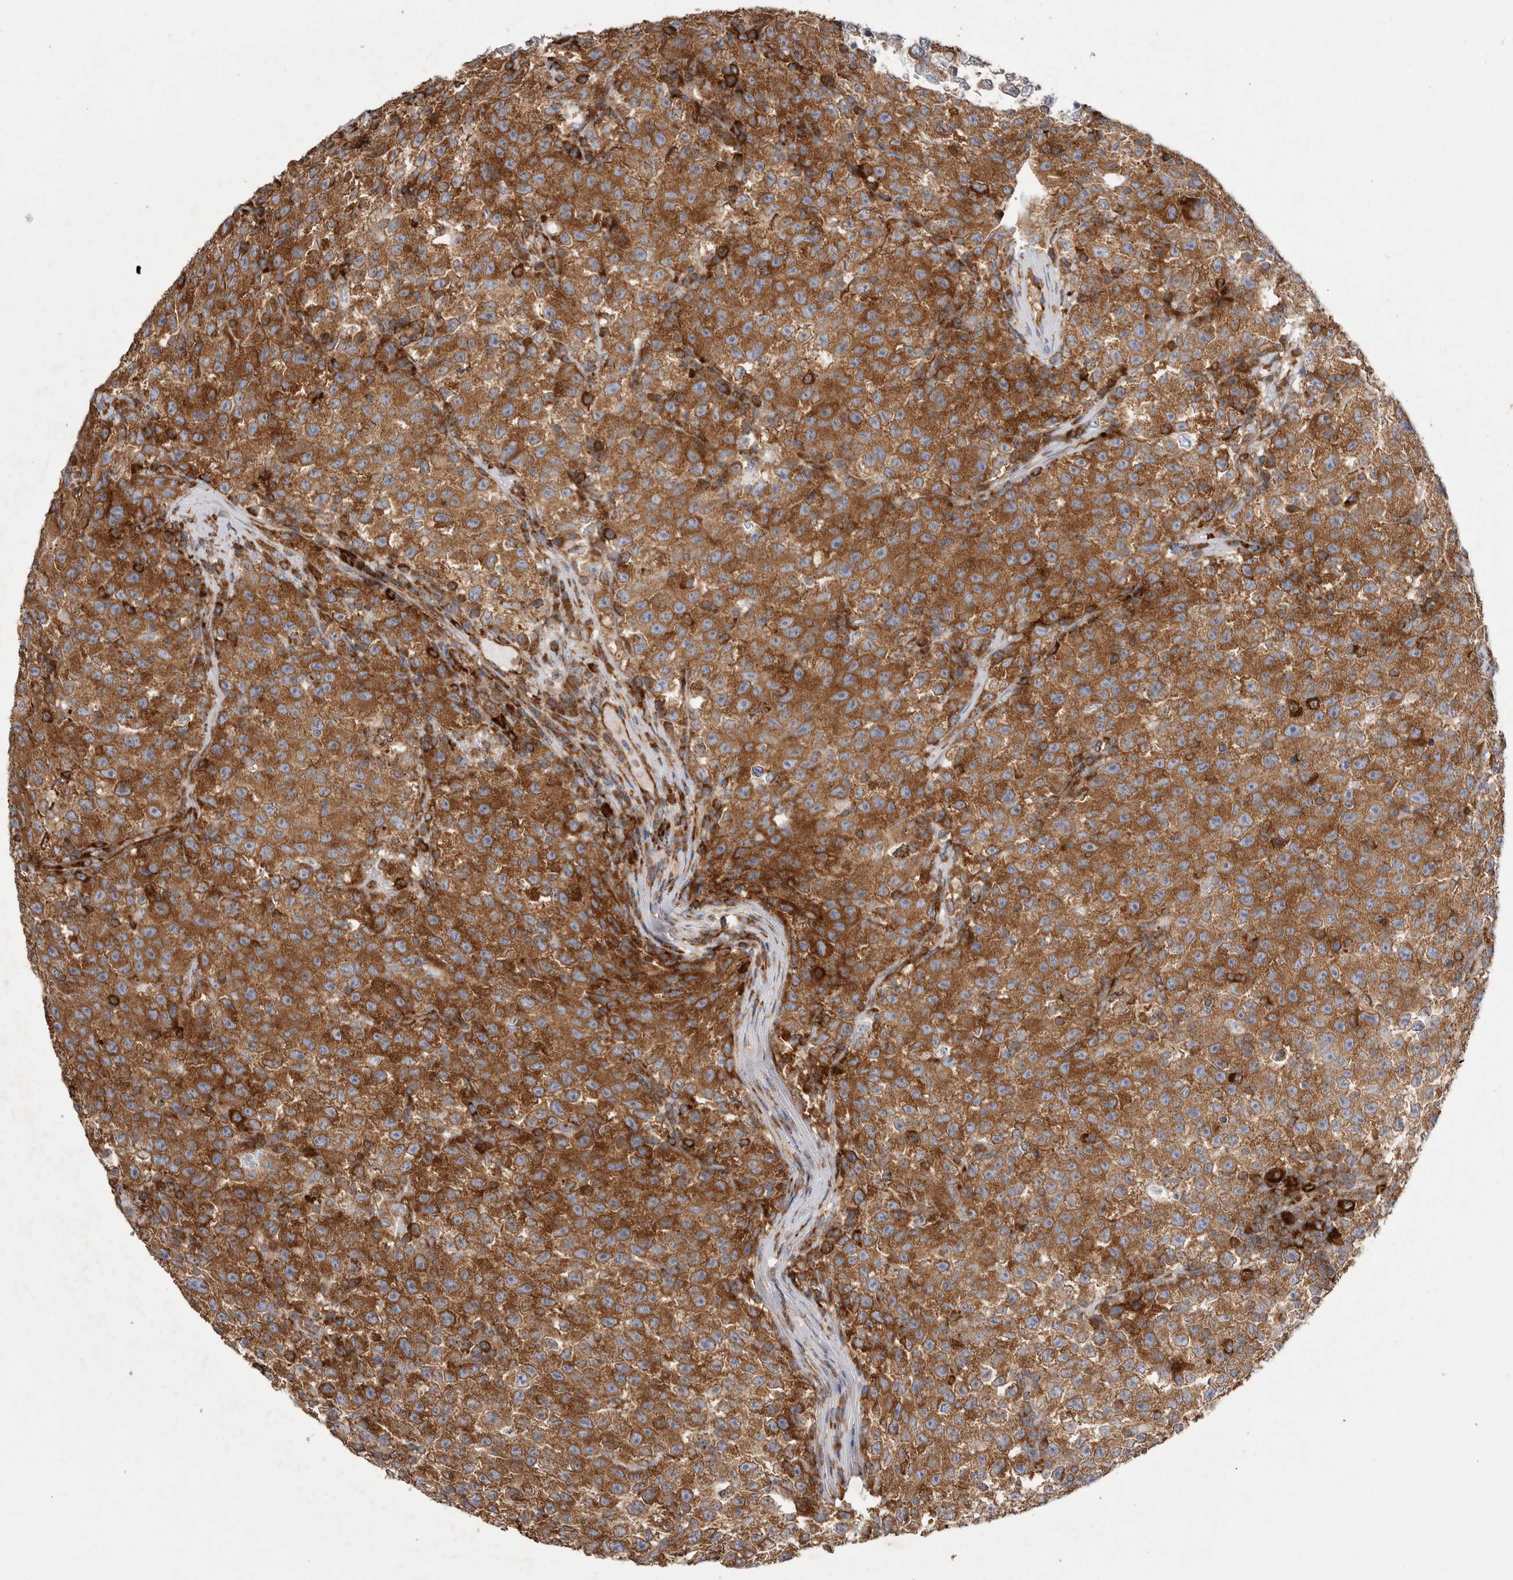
{"staining": {"intensity": "strong", "quantity": ">75%", "location": "cytoplasmic/membranous"}, "tissue": "testis cancer", "cell_type": "Tumor cells", "image_type": "cancer", "snomed": [{"axis": "morphology", "description": "Seminoma, NOS"}, {"axis": "topography", "description": "Testis"}], "caption": "Seminoma (testis) stained for a protein (brown) demonstrates strong cytoplasmic/membranous positive positivity in about >75% of tumor cells.", "gene": "SERBP1", "patient": {"sex": "male", "age": 22}}